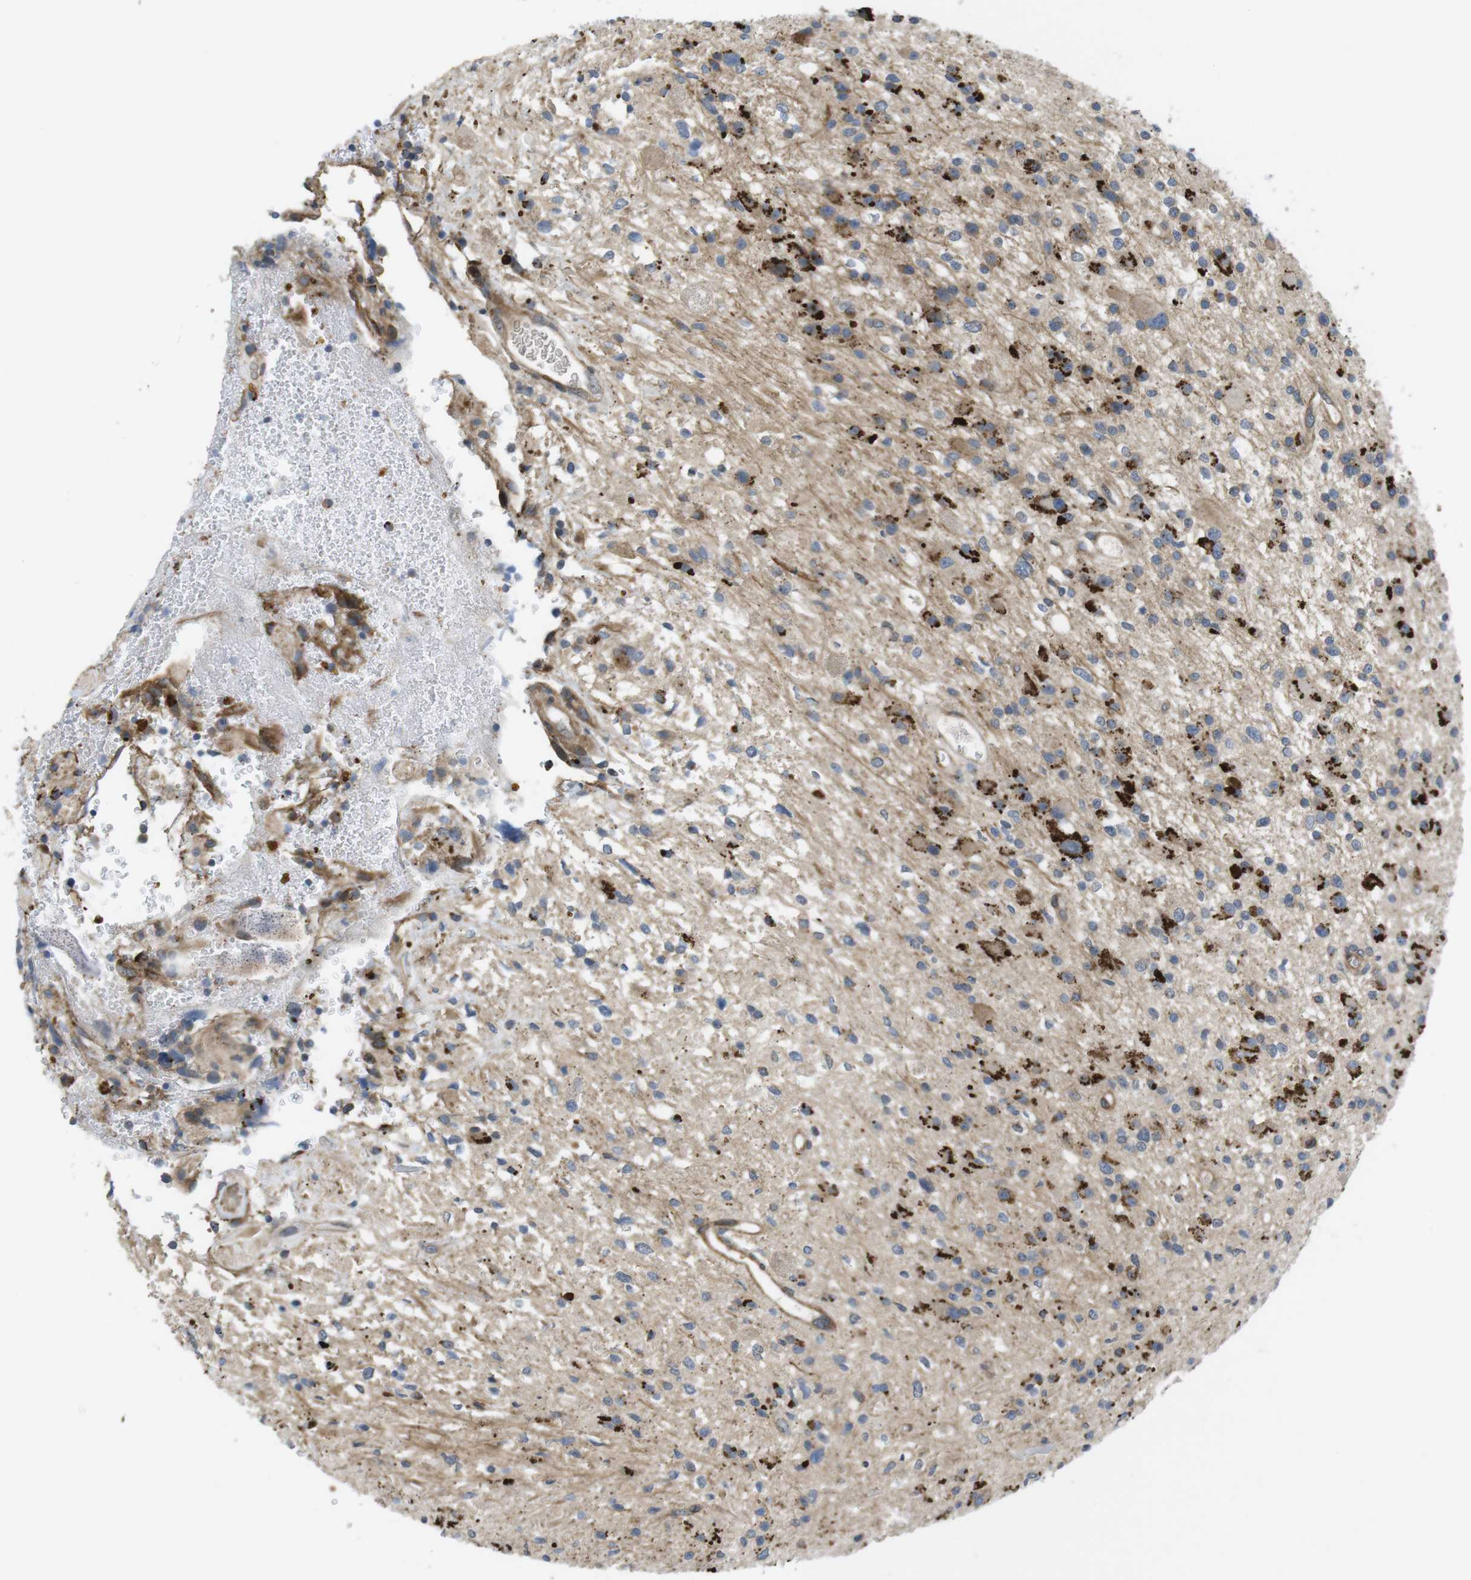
{"staining": {"intensity": "strong", "quantity": "25%-75%", "location": "cytoplasmic/membranous"}, "tissue": "glioma", "cell_type": "Tumor cells", "image_type": "cancer", "snomed": [{"axis": "morphology", "description": "Glioma, malignant, High grade"}, {"axis": "topography", "description": "Brain"}], "caption": "This image reveals IHC staining of human glioma, with high strong cytoplasmic/membranous expression in about 25%-75% of tumor cells.", "gene": "KANK2", "patient": {"sex": "male", "age": 33}}